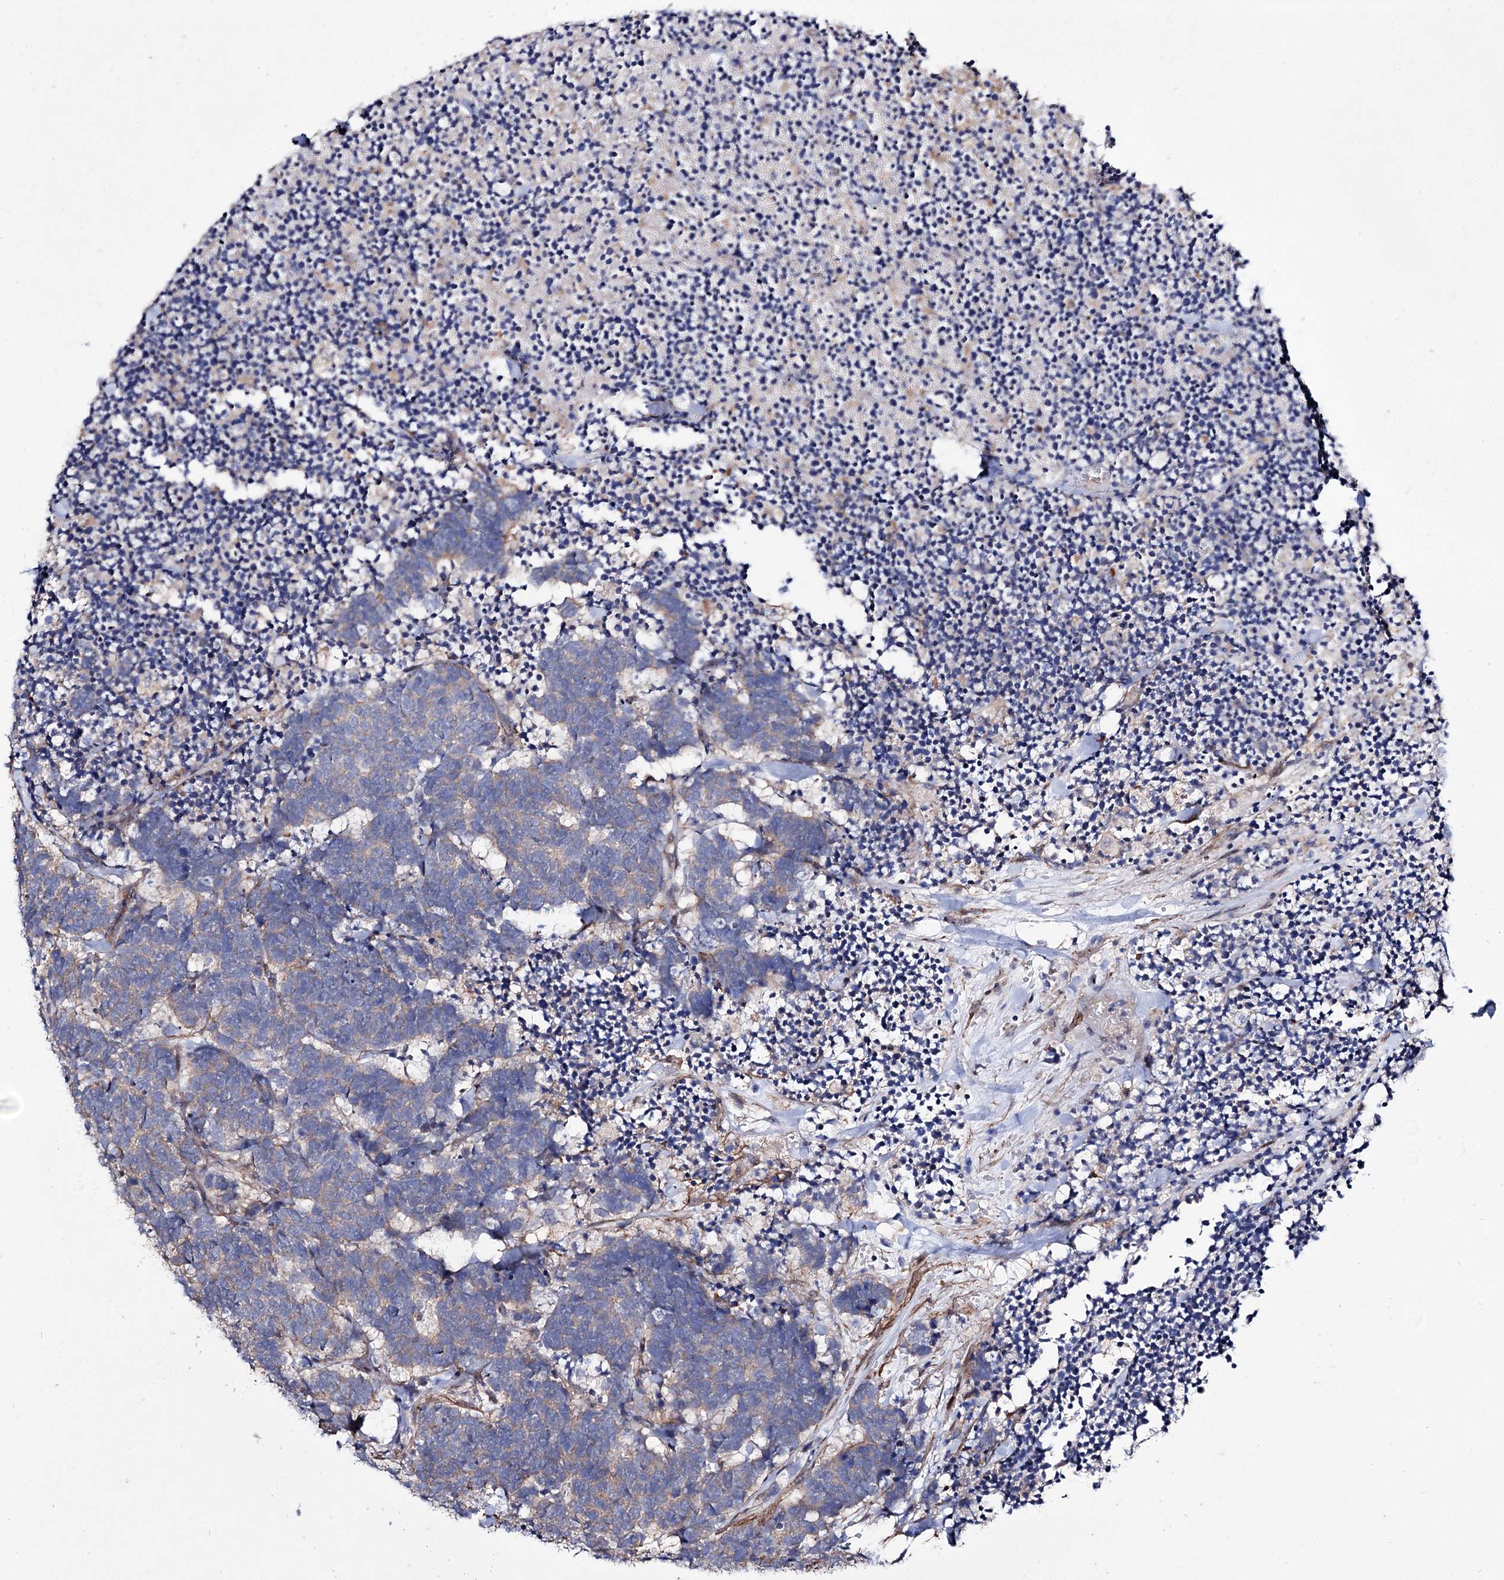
{"staining": {"intensity": "weak", "quantity": "<25%", "location": "cytoplasmic/membranous"}, "tissue": "carcinoid", "cell_type": "Tumor cells", "image_type": "cancer", "snomed": [{"axis": "morphology", "description": "Carcinoma, NOS"}, {"axis": "morphology", "description": "Carcinoid, malignant, NOS"}, {"axis": "topography", "description": "Urinary bladder"}], "caption": "High magnification brightfield microscopy of malignant carcinoid stained with DAB (brown) and counterstained with hematoxylin (blue): tumor cells show no significant positivity.", "gene": "SEC24A", "patient": {"sex": "male", "age": 57}}